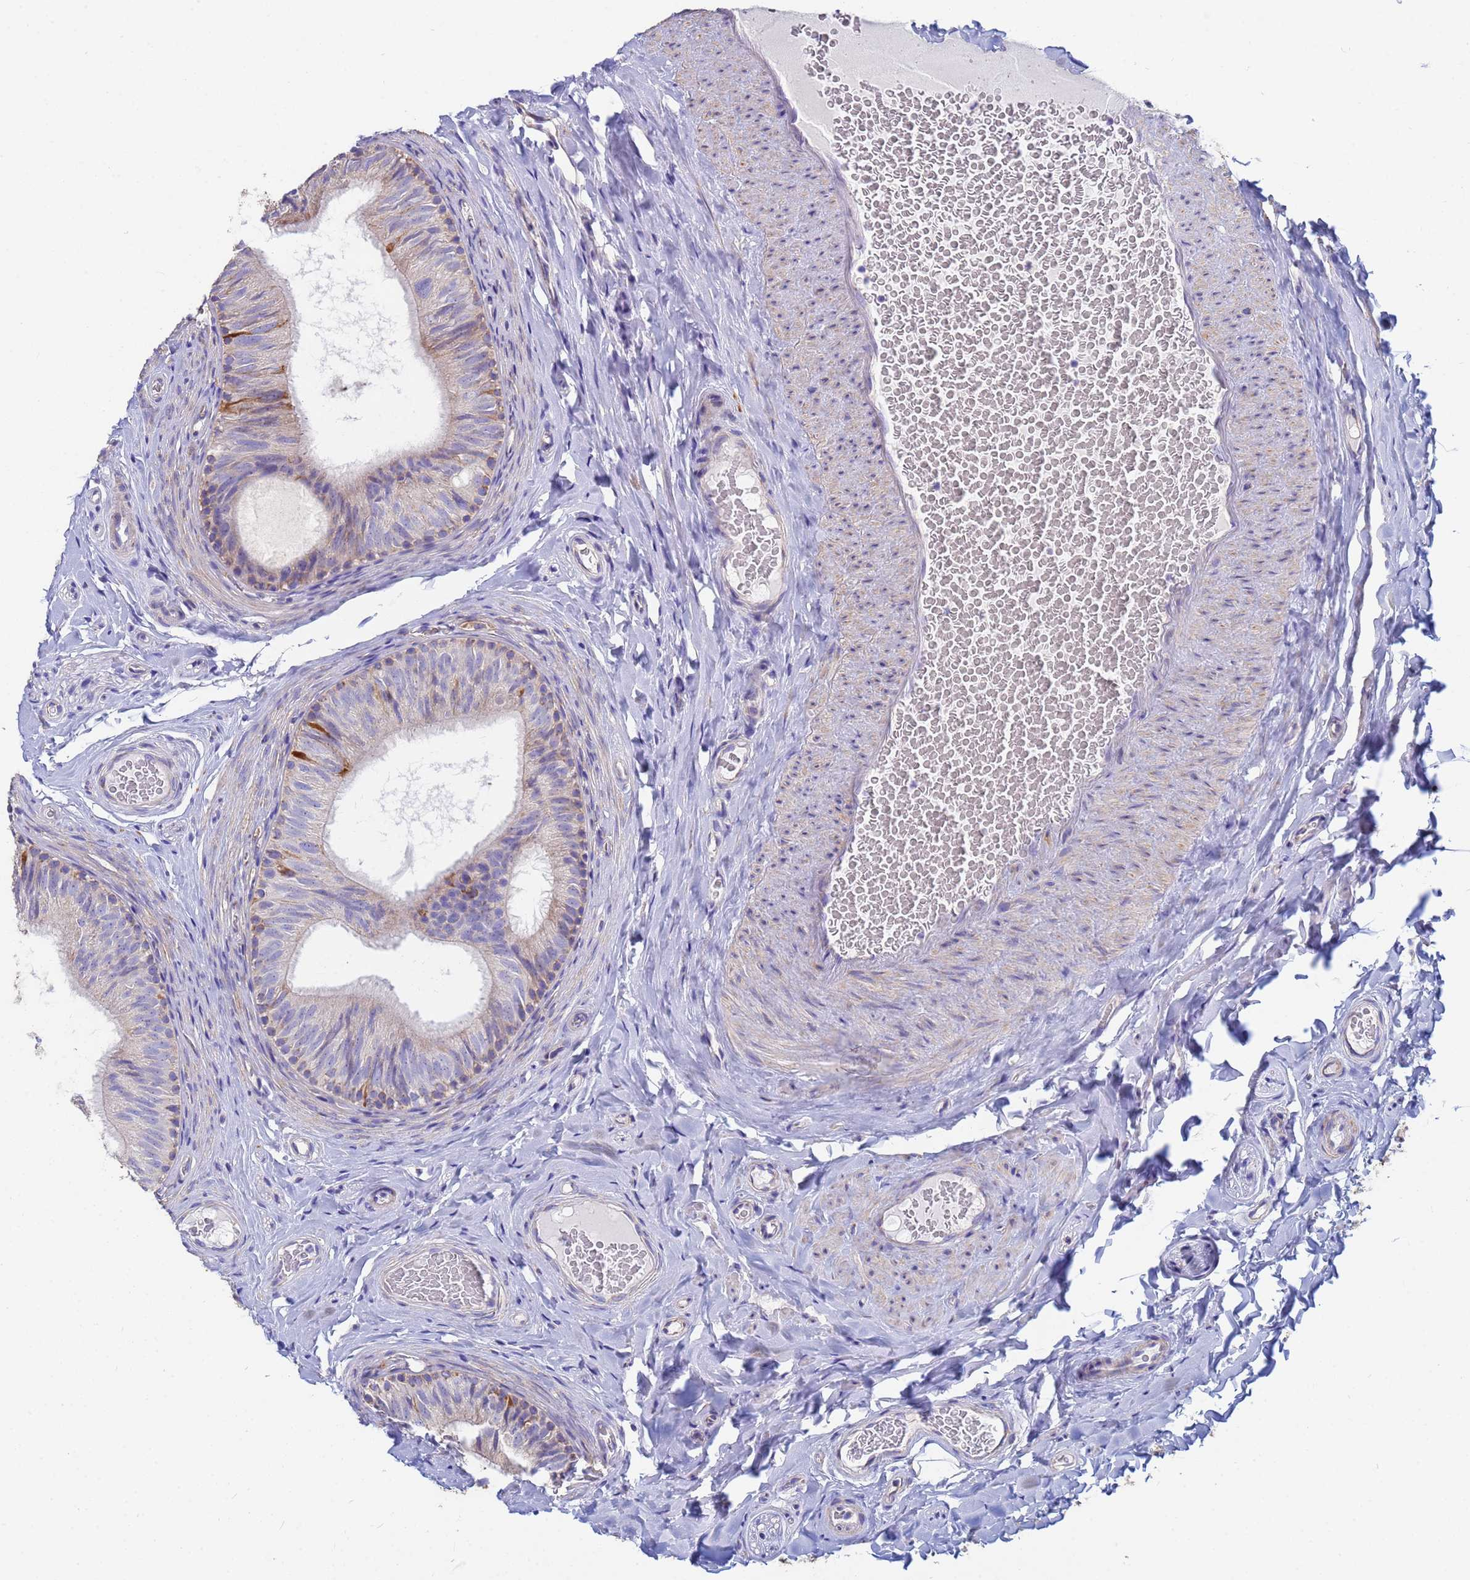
{"staining": {"intensity": "moderate", "quantity": "<25%", "location": "cytoplasmic/membranous"}, "tissue": "epididymis", "cell_type": "Glandular cells", "image_type": "normal", "snomed": [{"axis": "morphology", "description": "Normal tissue, NOS"}, {"axis": "topography", "description": "Epididymis"}], "caption": "An image of epididymis stained for a protein reveals moderate cytoplasmic/membranous brown staining in glandular cells. Ihc stains the protein of interest in brown and the nuclei are stained blue.", "gene": "UQCRHL", "patient": {"sex": "male", "age": 34}}